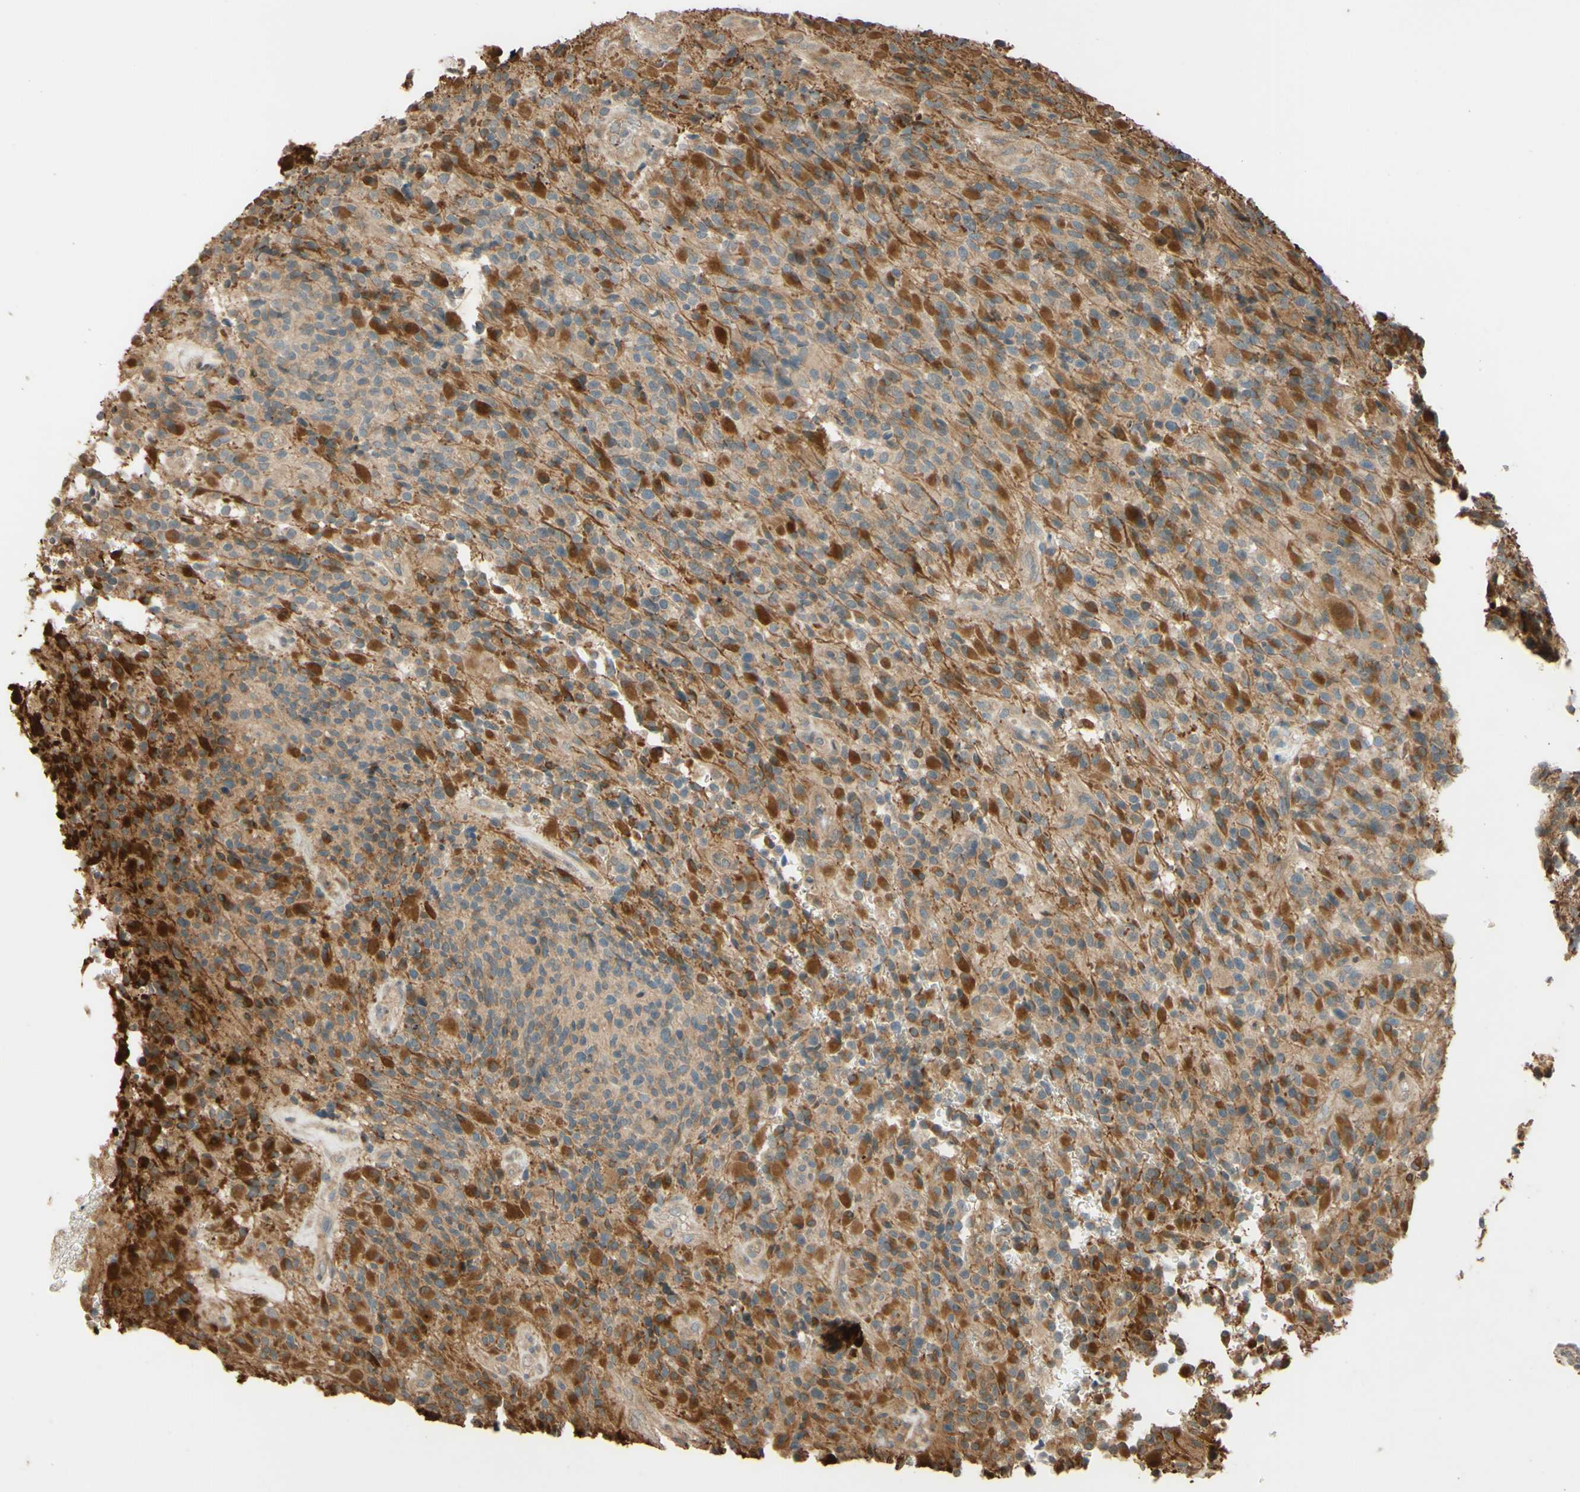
{"staining": {"intensity": "moderate", "quantity": "25%-75%", "location": "cytoplasmic/membranous"}, "tissue": "glioma", "cell_type": "Tumor cells", "image_type": "cancer", "snomed": [{"axis": "morphology", "description": "Glioma, malignant, High grade"}, {"axis": "topography", "description": "Brain"}], "caption": "The immunohistochemical stain labels moderate cytoplasmic/membranous staining in tumor cells of glioma tissue.", "gene": "RNF19A", "patient": {"sex": "male", "age": 71}}